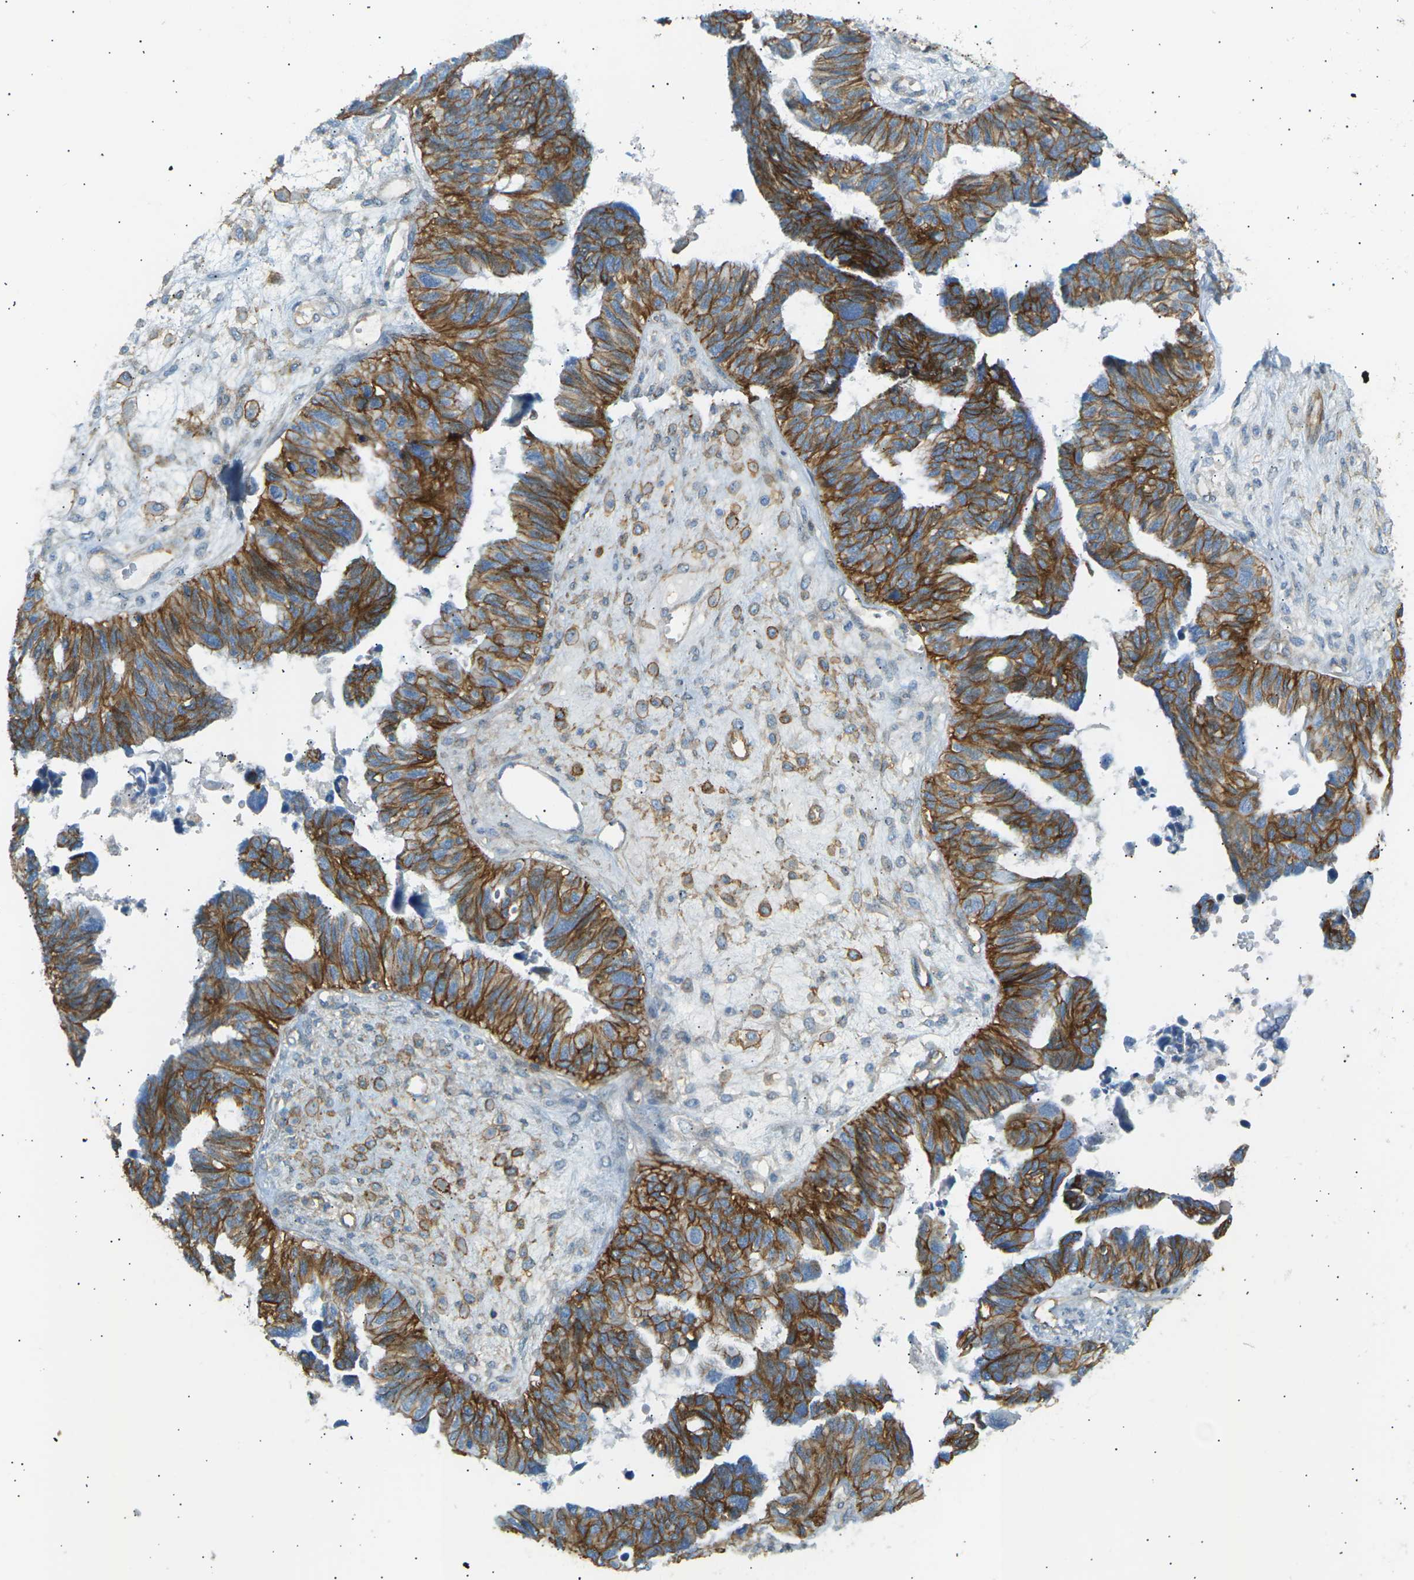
{"staining": {"intensity": "strong", "quantity": ">75%", "location": "cytoplasmic/membranous"}, "tissue": "ovarian cancer", "cell_type": "Tumor cells", "image_type": "cancer", "snomed": [{"axis": "morphology", "description": "Cystadenocarcinoma, serous, NOS"}, {"axis": "topography", "description": "Ovary"}], "caption": "This is an image of immunohistochemistry (IHC) staining of ovarian cancer, which shows strong positivity in the cytoplasmic/membranous of tumor cells.", "gene": "ATP2B4", "patient": {"sex": "female", "age": 79}}